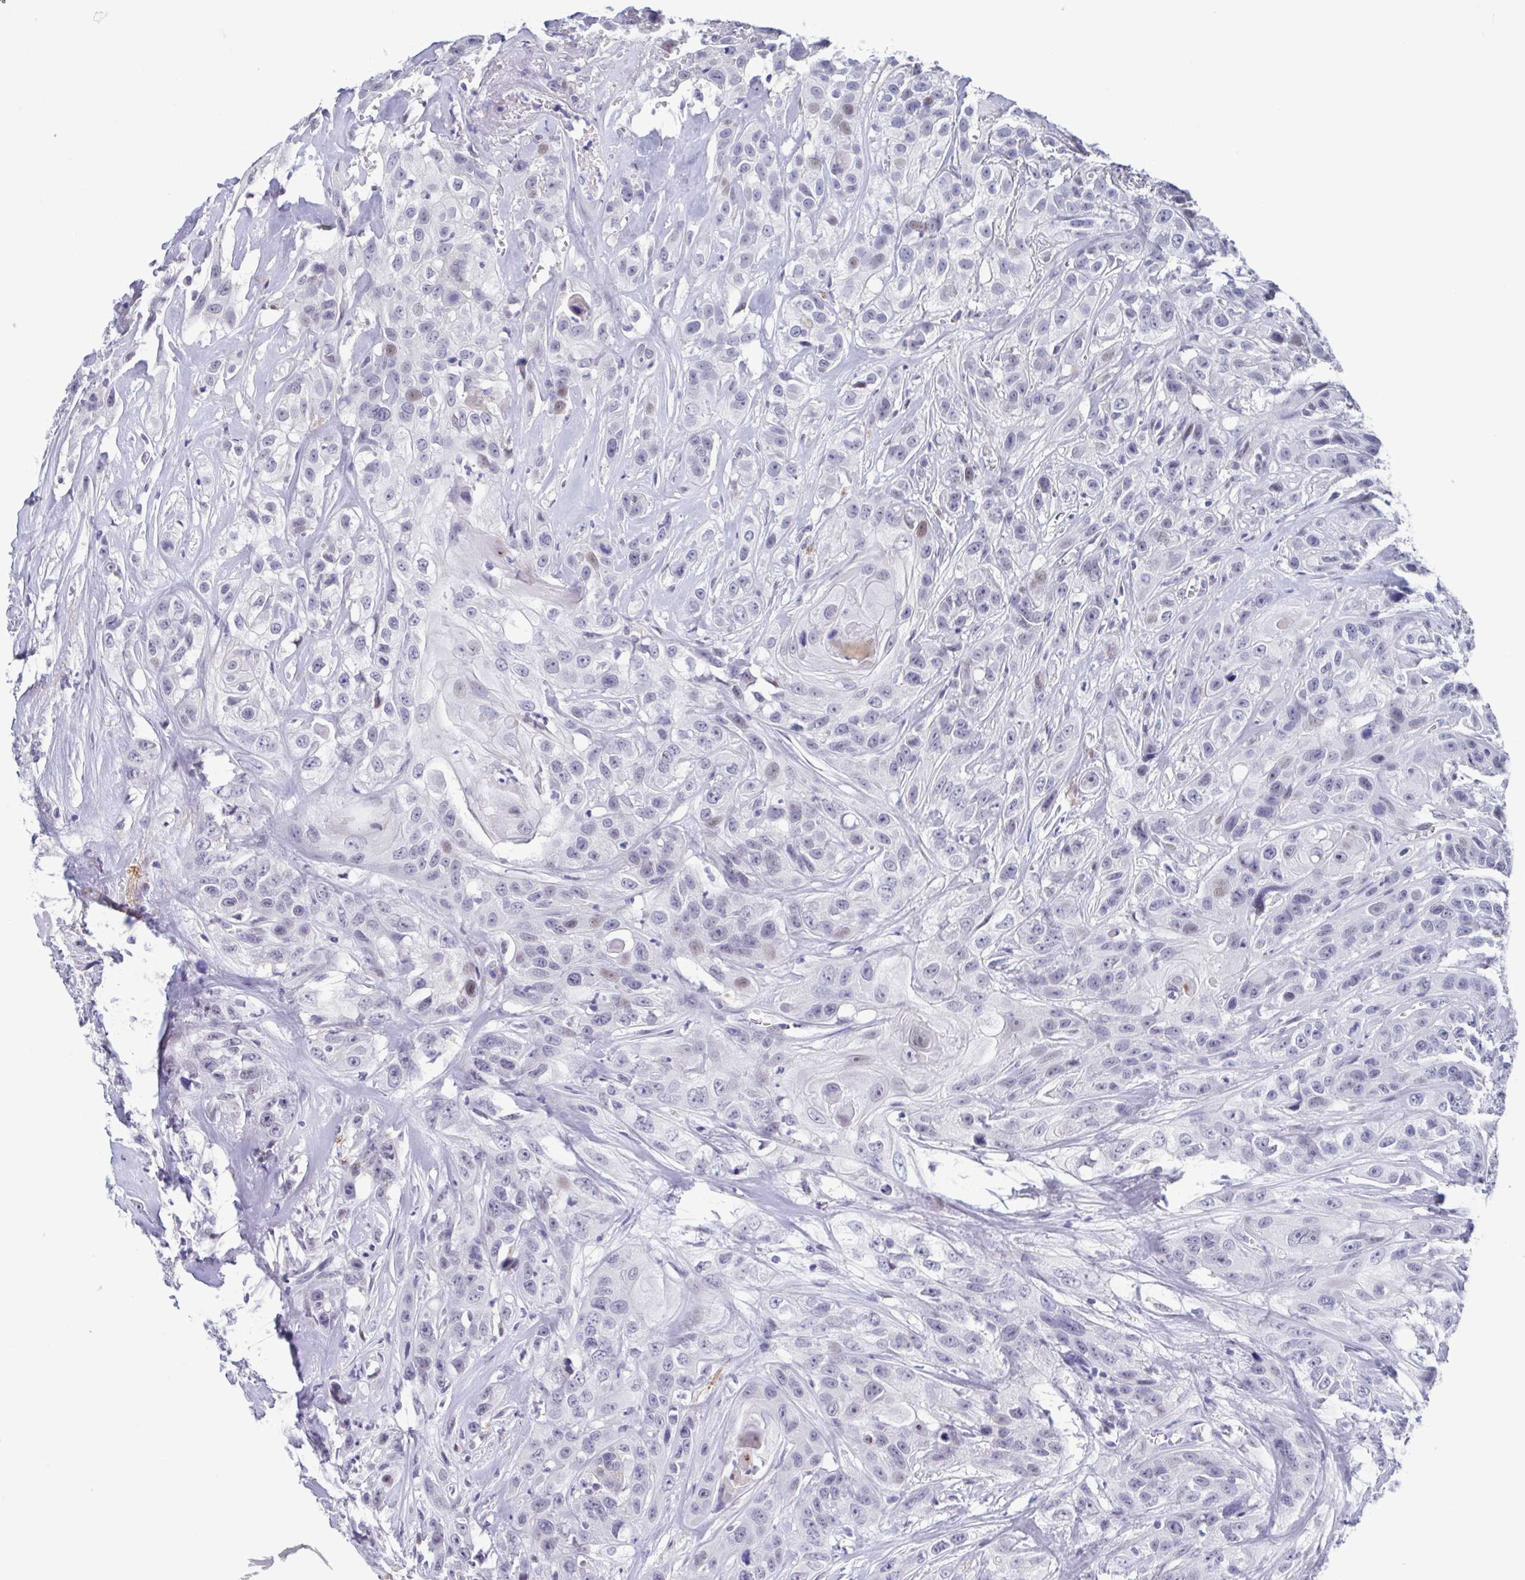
{"staining": {"intensity": "weak", "quantity": "<25%", "location": "nuclear"}, "tissue": "head and neck cancer", "cell_type": "Tumor cells", "image_type": "cancer", "snomed": [{"axis": "morphology", "description": "Squamous cell carcinoma, NOS"}, {"axis": "topography", "description": "Head-Neck"}], "caption": "Tumor cells are negative for protein expression in human head and neck cancer (squamous cell carcinoma).", "gene": "PERM1", "patient": {"sex": "male", "age": 57}}